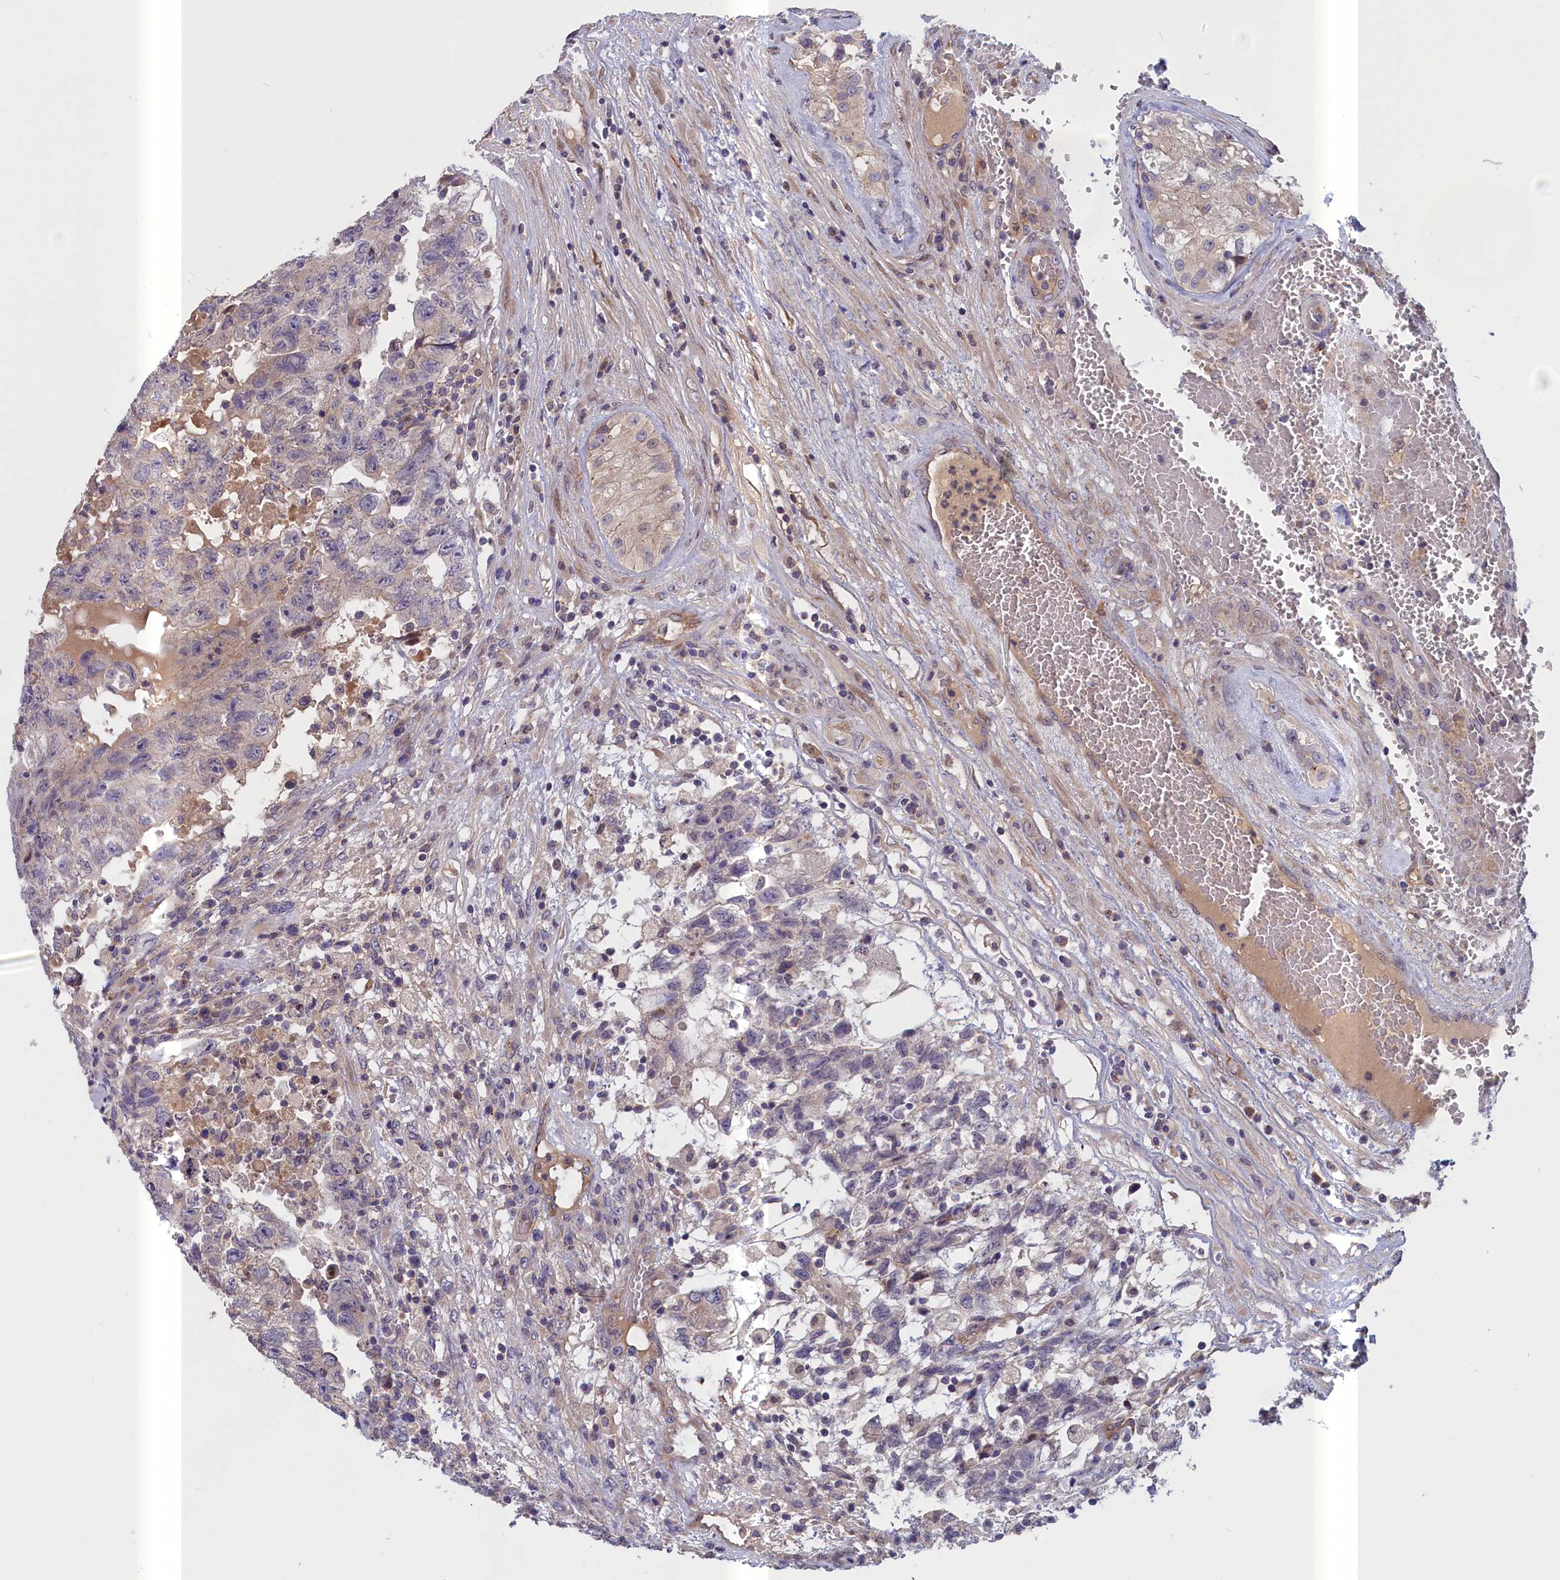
{"staining": {"intensity": "negative", "quantity": "none", "location": "none"}, "tissue": "testis cancer", "cell_type": "Tumor cells", "image_type": "cancer", "snomed": [{"axis": "morphology", "description": "Carcinoma, Embryonal, NOS"}, {"axis": "topography", "description": "Testis"}], "caption": "Tumor cells are negative for brown protein staining in testis cancer.", "gene": "IGFALS", "patient": {"sex": "male", "age": 36}}